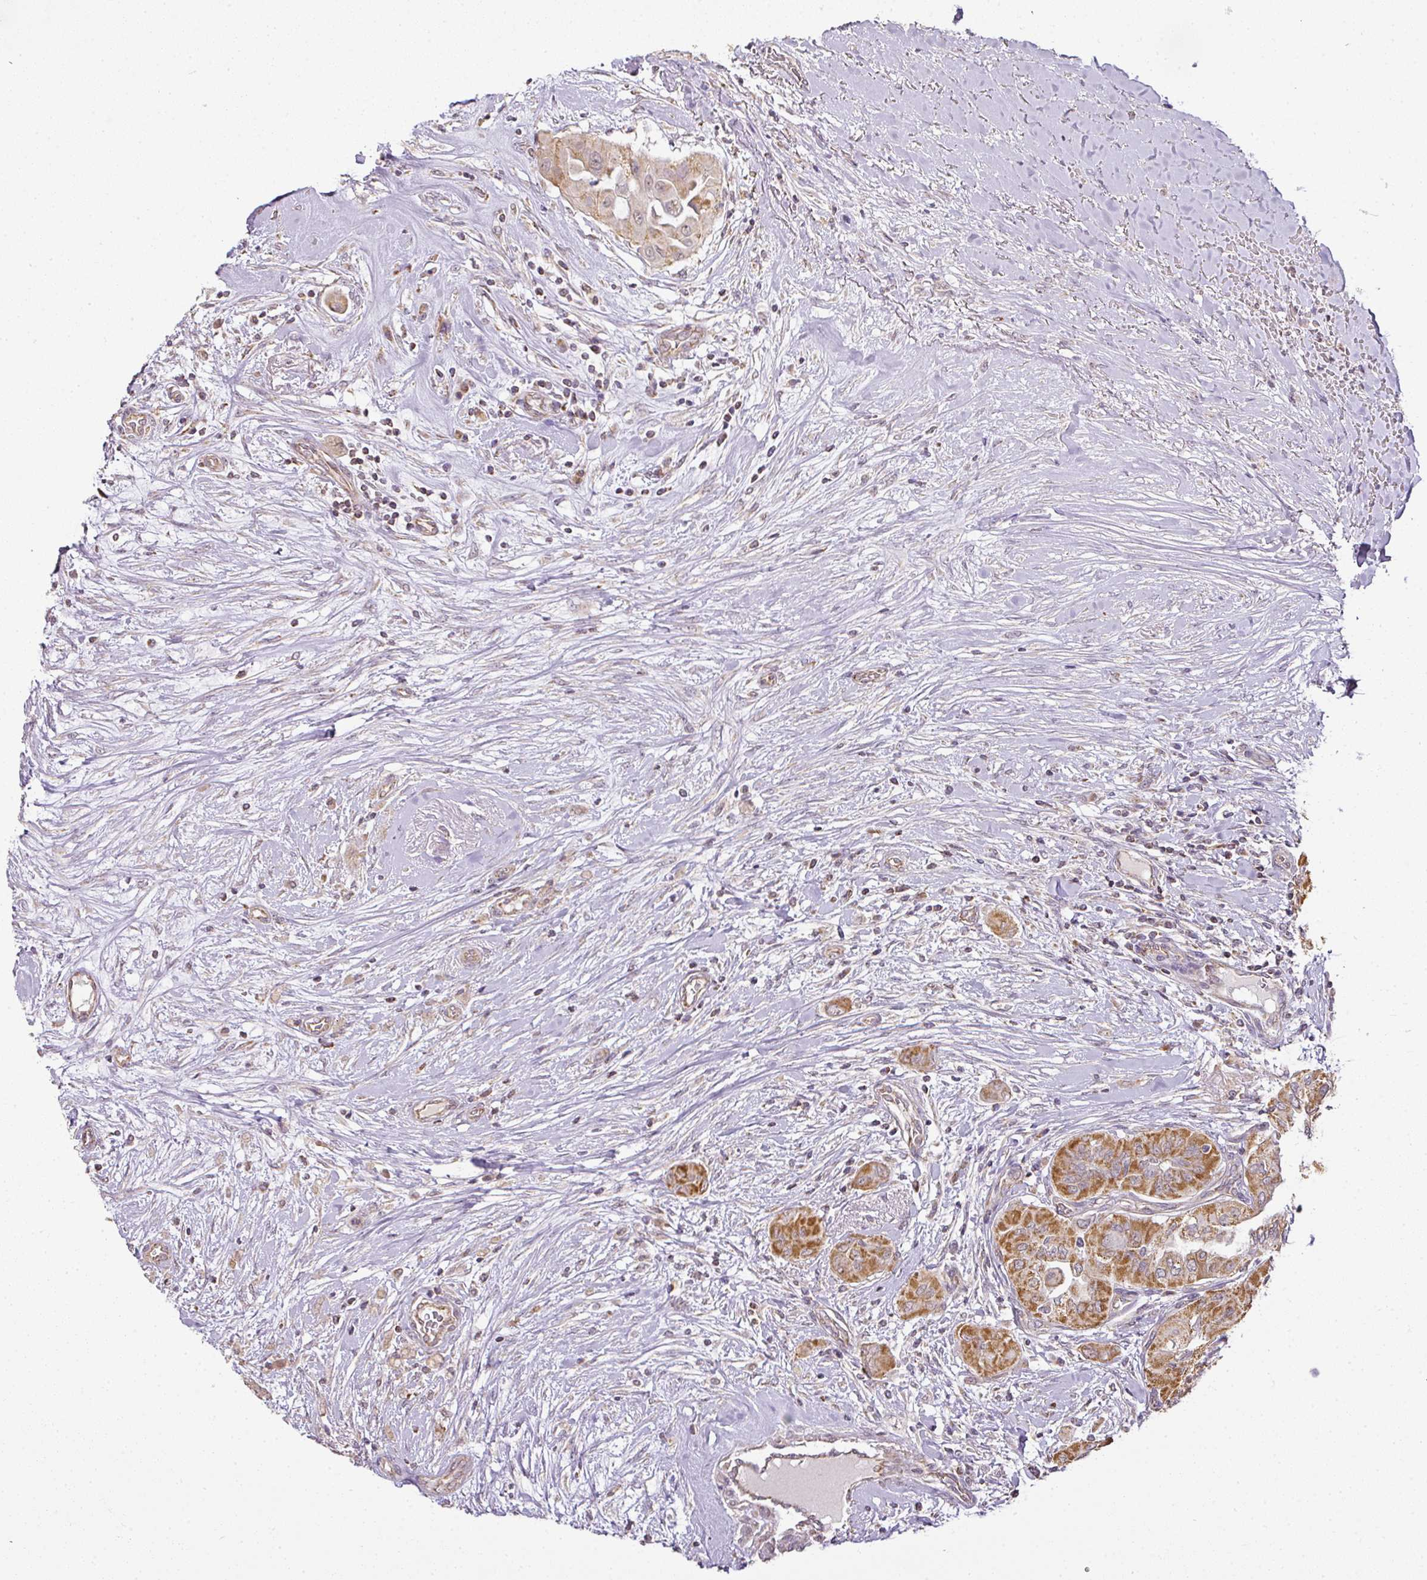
{"staining": {"intensity": "moderate", "quantity": ">75%", "location": "cytoplasmic/membranous"}, "tissue": "thyroid cancer", "cell_type": "Tumor cells", "image_type": "cancer", "snomed": [{"axis": "morphology", "description": "Papillary adenocarcinoma, NOS"}, {"axis": "topography", "description": "Thyroid gland"}], "caption": "Immunohistochemical staining of papillary adenocarcinoma (thyroid) displays medium levels of moderate cytoplasmic/membranous positivity in about >75% of tumor cells.", "gene": "MYOM2", "patient": {"sex": "female", "age": 59}}